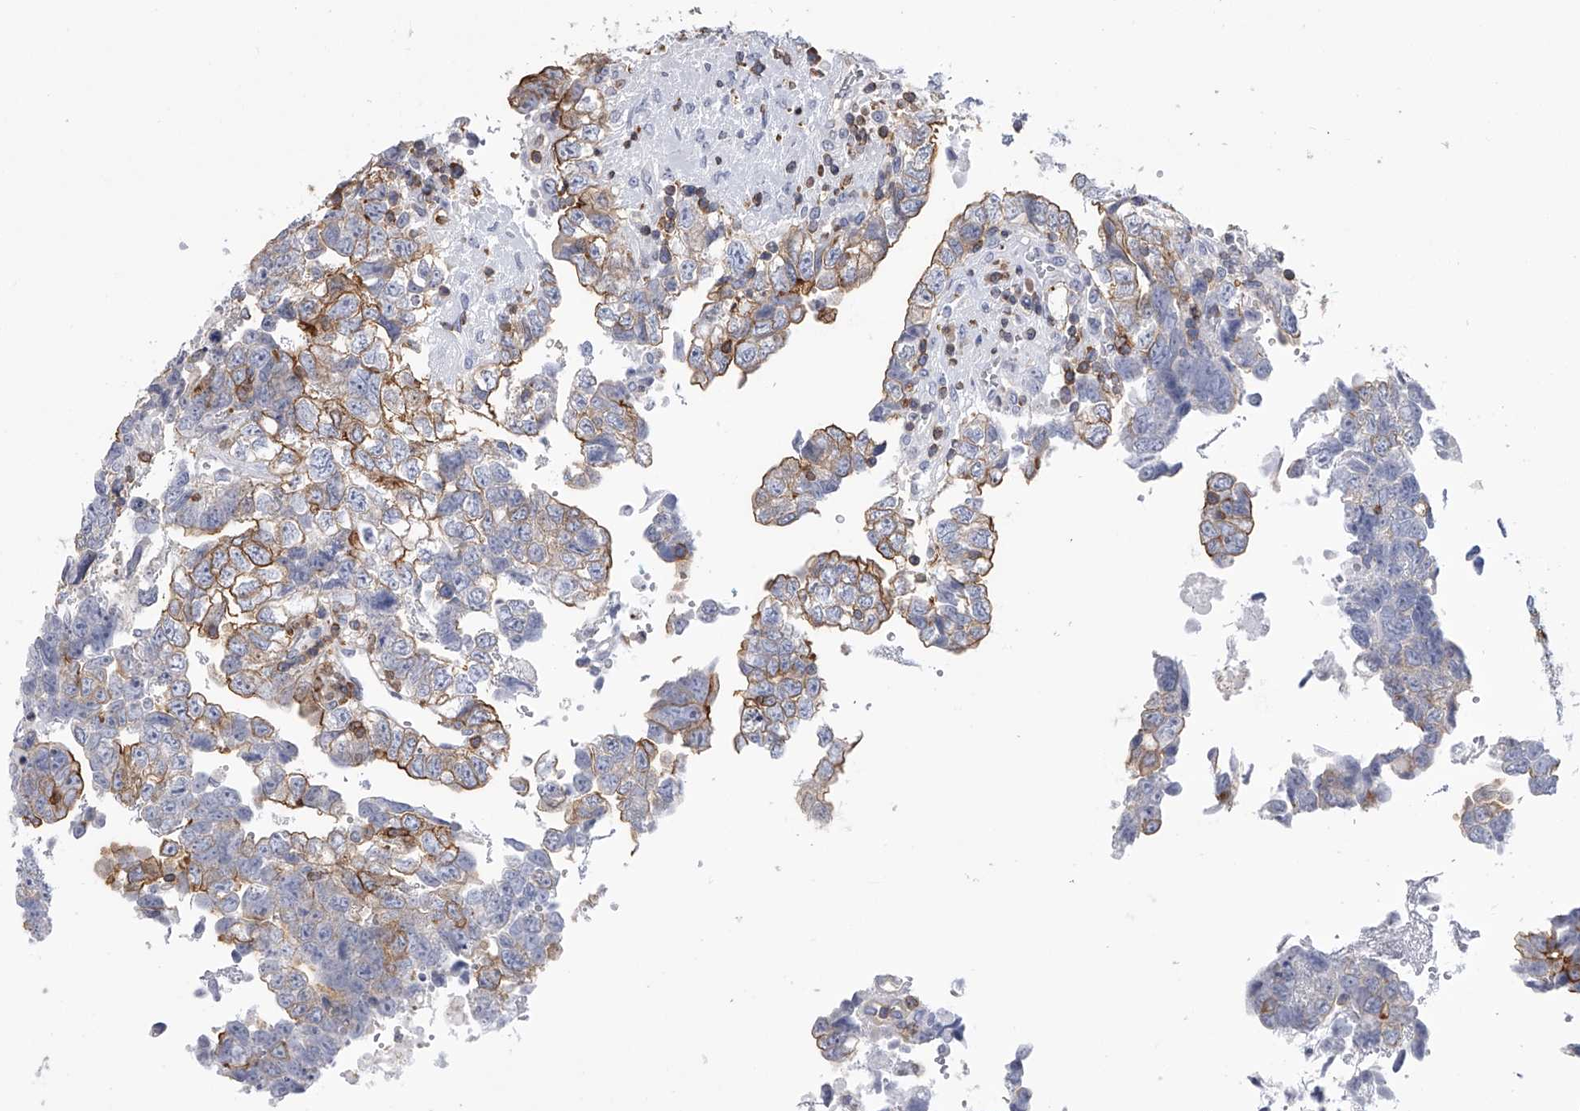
{"staining": {"intensity": "moderate", "quantity": "<25%", "location": "cytoplasmic/membranous"}, "tissue": "testis cancer", "cell_type": "Tumor cells", "image_type": "cancer", "snomed": [{"axis": "morphology", "description": "Carcinoma, Embryonal, NOS"}, {"axis": "topography", "description": "Testis"}], "caption": "Immunohistochemical staining of testis embryonal carcinoma demonstrates low levels of moderate cytoplasmic/membranous expression in about <25% of tumor cells.", "gene": "TASP1", "patient": {"sex": "male", "age": 37}}